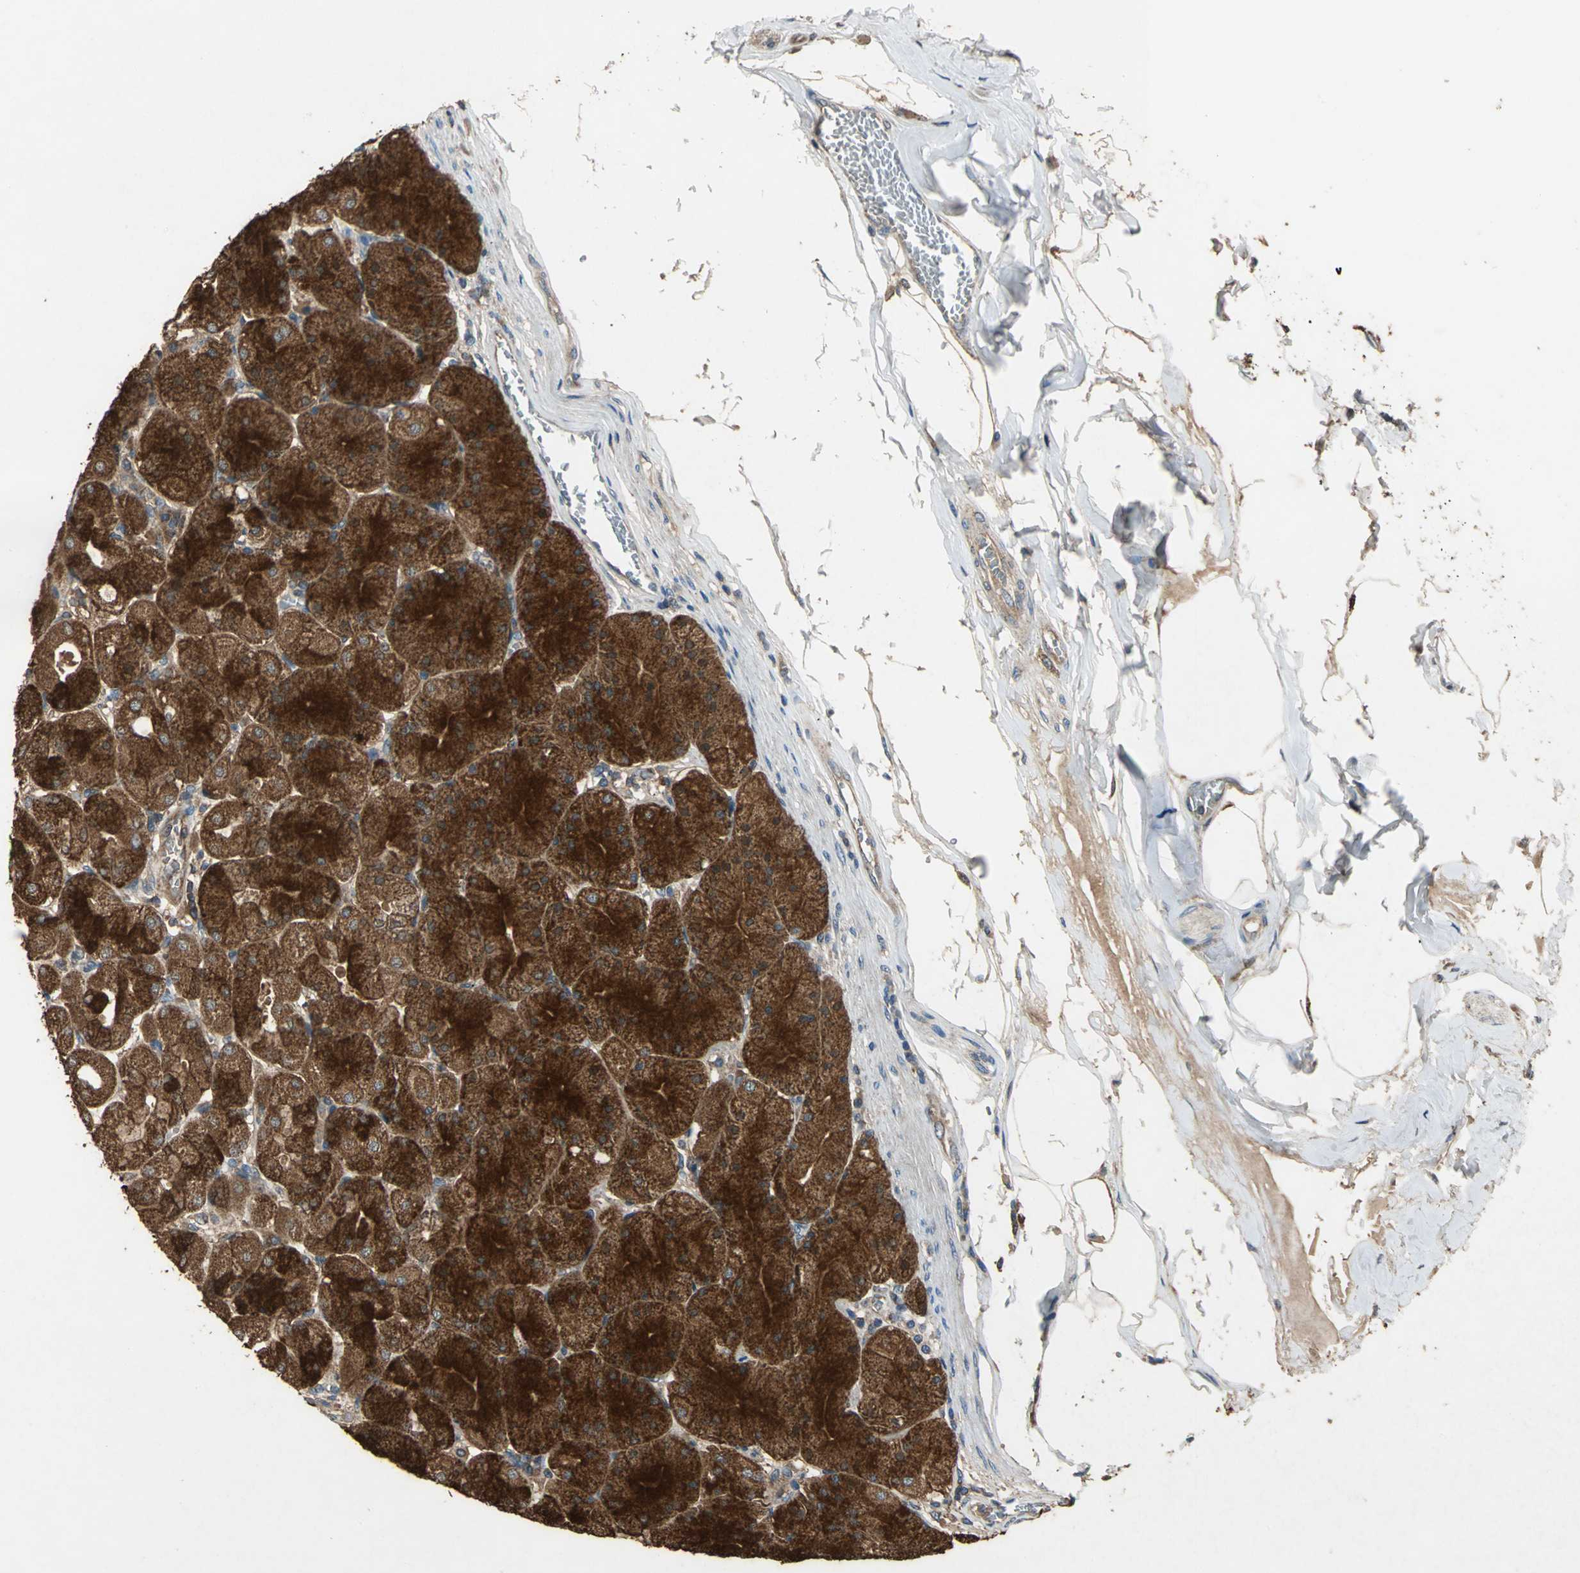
{"staining": {"intensity": "strong", "quantity": ">75%", "location": "cytoplasmic/membranous"}, "tissue": "stomach", "cell_type": "Glandular cells", "image_type": "normal", "snomed": [{"axis": "morphology", "description": "Normal tissue, NOS"}, {"axis": "topography", "description": "Stomach, upper"}], "caption": "Stomach stained with immunohistochemistry (IHC) displays strong cytoplasmic/membranous expression in about >75% of glandular cells.", "gene": "ZNF608", "patient": {"sex": "female", "age": 56}}